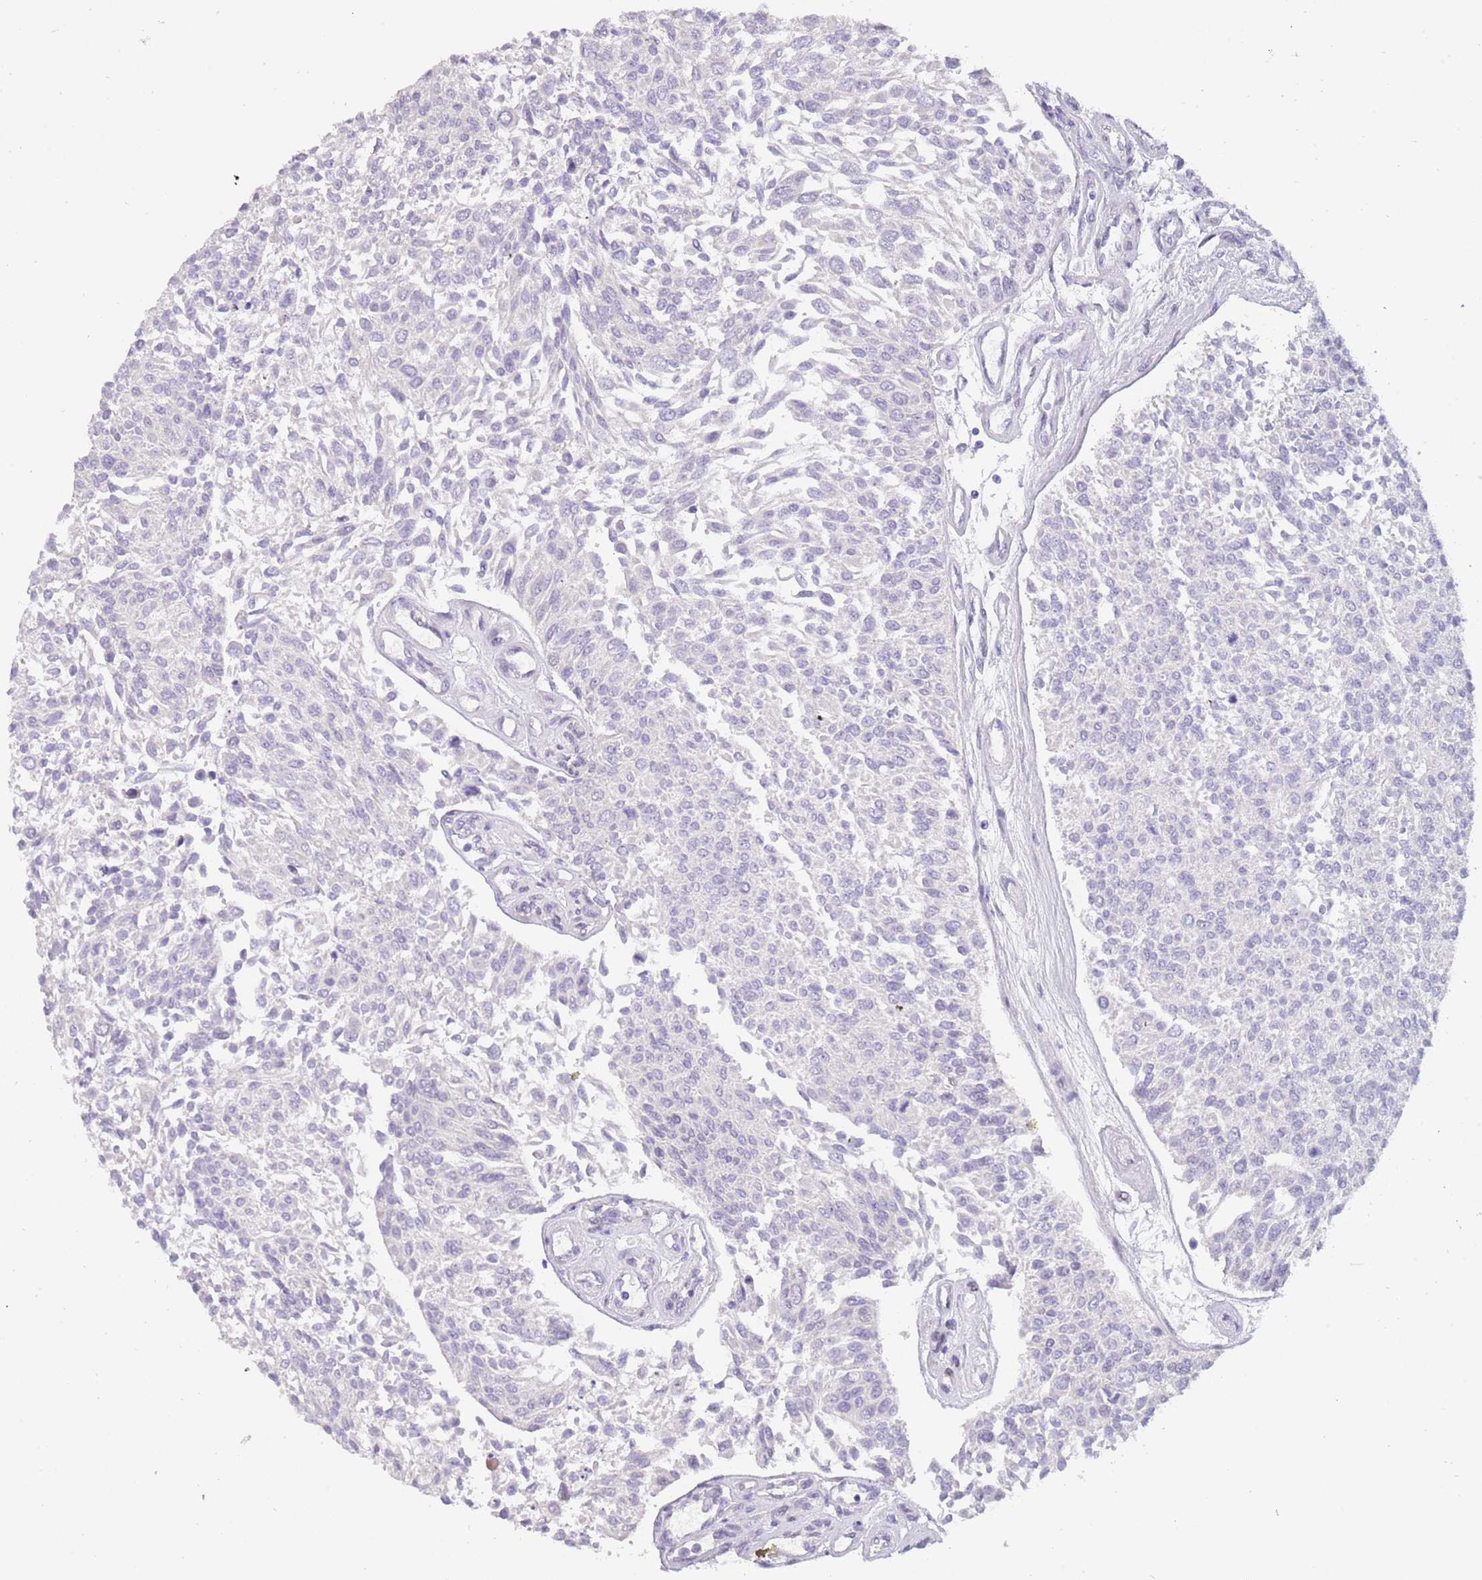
{"staining": {"intensity": "negative", "quantity": "none", "location": "none"}, "tissue": "urothelial cancer", "cell_type": "Tumor cells", "image_type": "cancer", "snomed": [{"axis": "morphology", "description": "Urothelial carcinoma, NOS"}, {"axis": "topography", "description": "Urinary bladder"}], "caption": "A histopathology image of human transitional cell carcinoma is negative for staining in tumor cells.", "gene": "KLHDC2", "patient": {"sex": "male", "age": 55}}